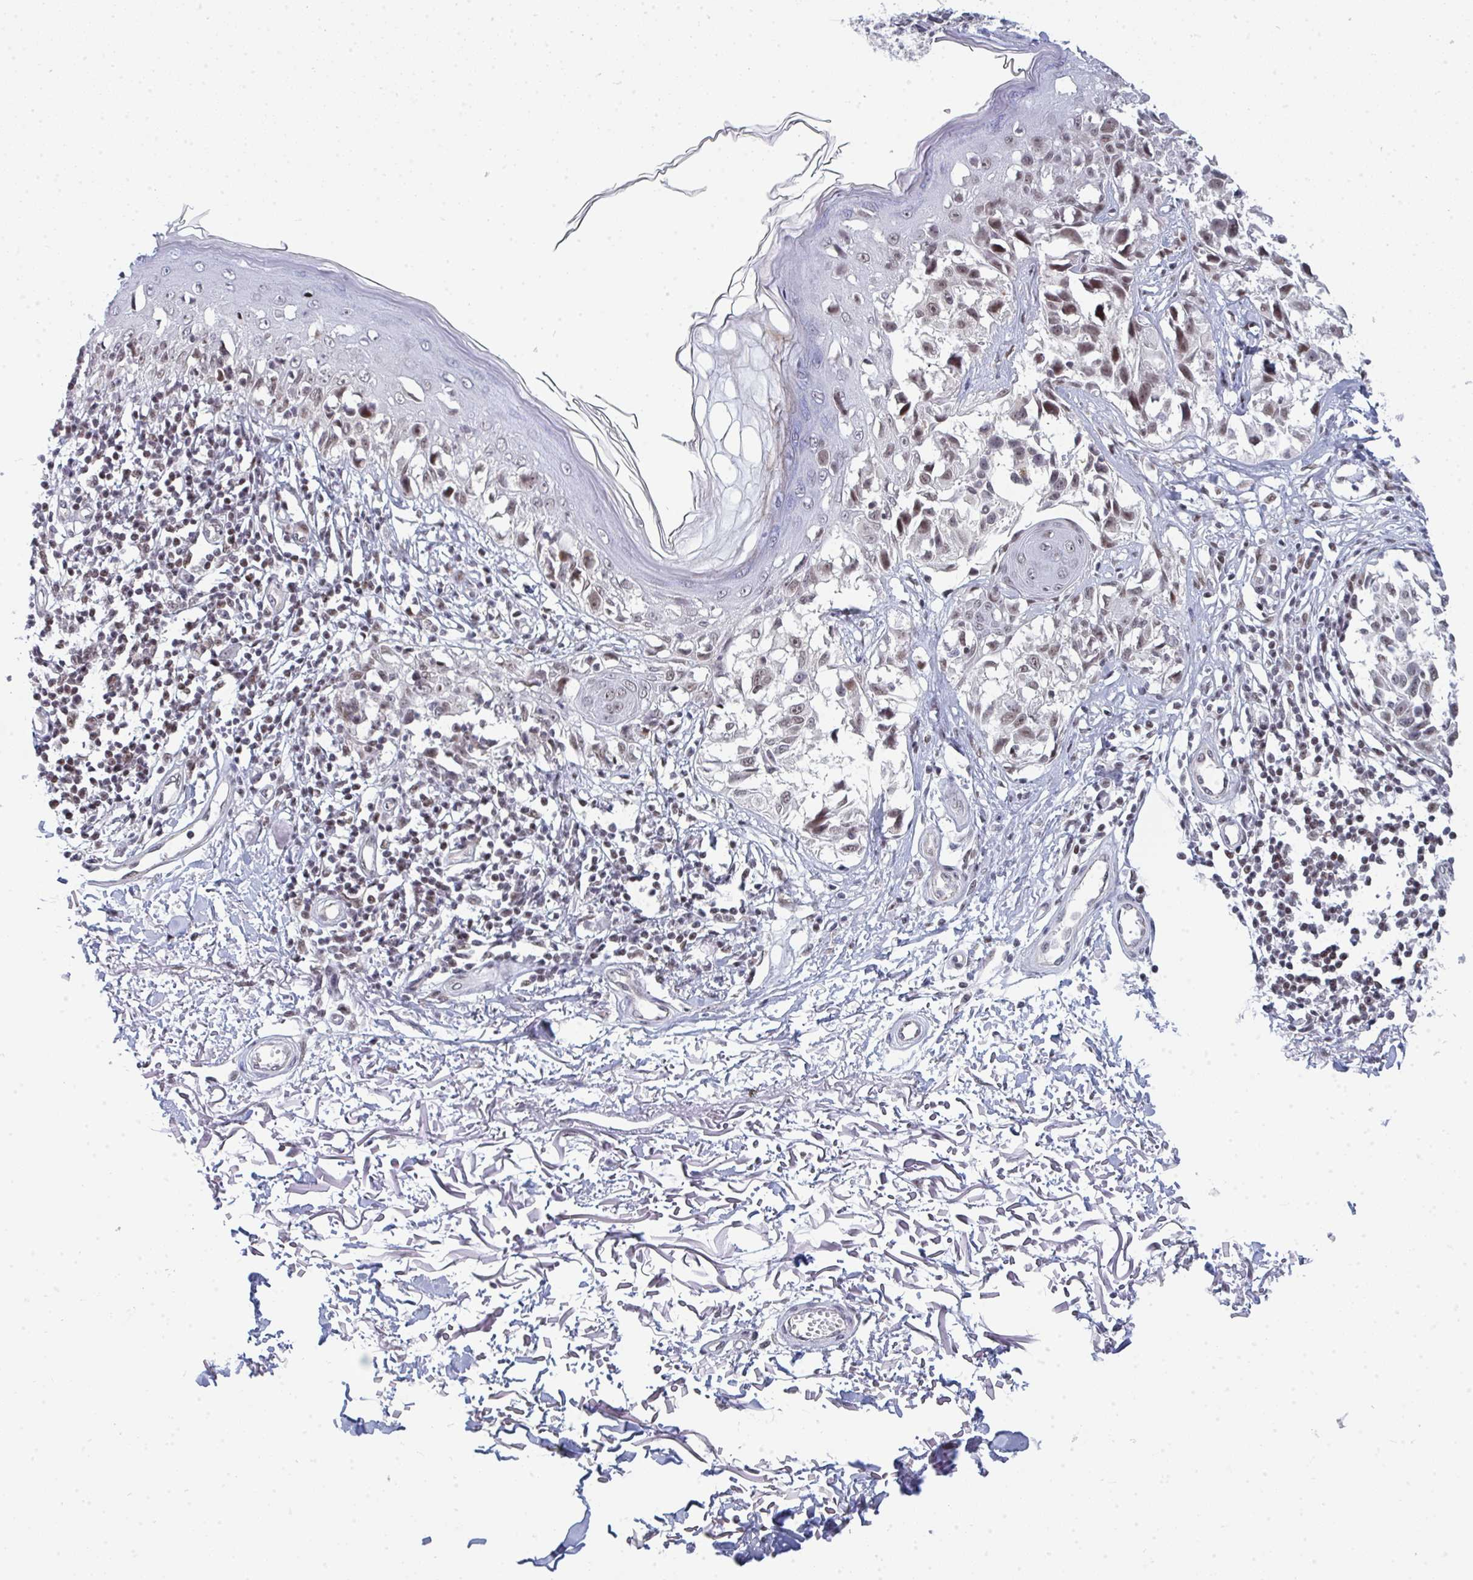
{"staining": {"intensity": "weak", "quantity": "<25%", "location": "nuclear"}, "tissue": "melanoma", "cell_type": "Tumor cells", "image_type": "cancer", "snomed": [{"axis": "morphology", "description": "Malignant melanoma, NOS"}, {"axis": "topography", "description": "Skin"}], "caption": "Melanoma stained for a protein using immunohistochemistry shows no expression tumor cells.", "gene": "ATF1", "patient": {"sex": "male", "age": 73}}